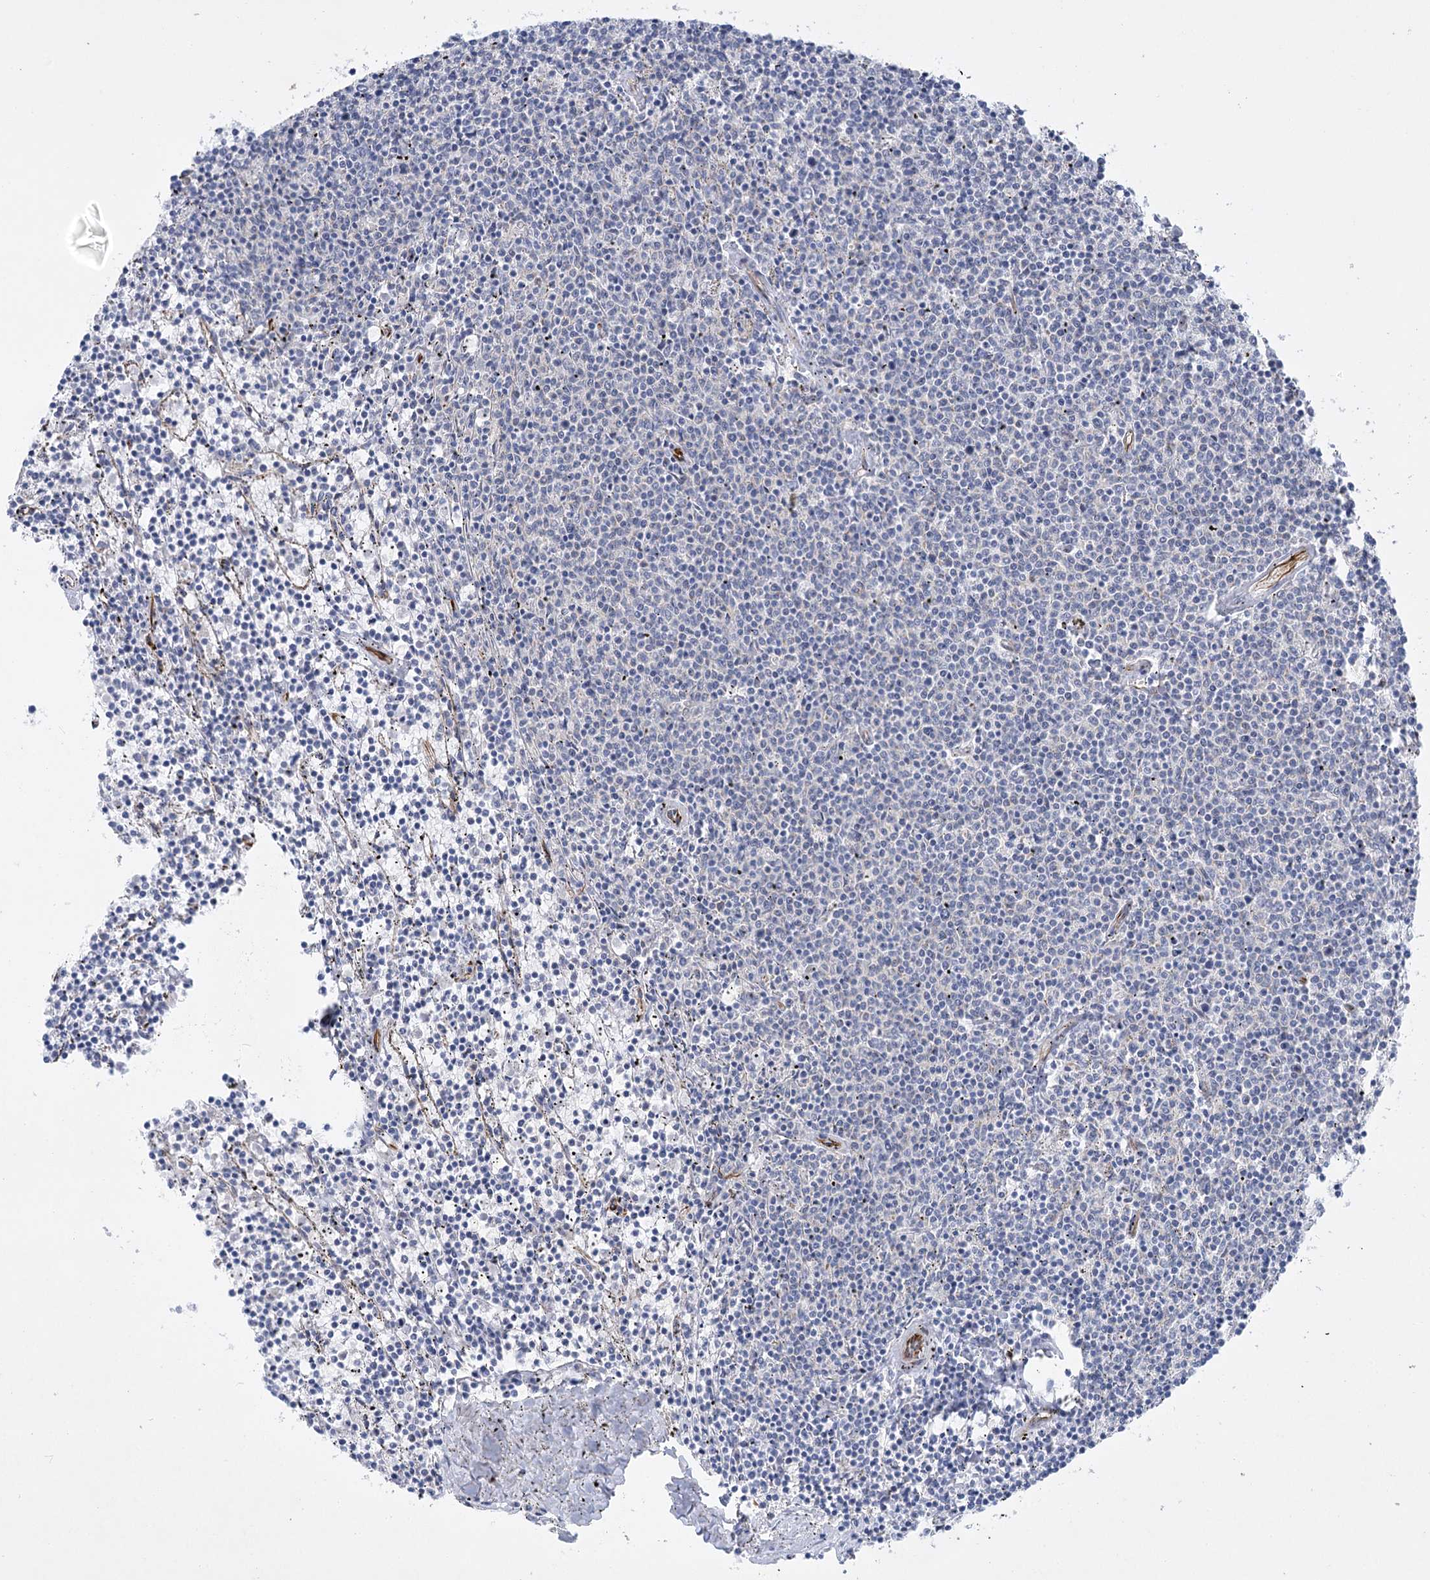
{"staining": {"intensity": "negative", "quantity": "none", "location": "none"}, "tissue": "lymphoma", "cell_type": "Tumor cells", "image_type": "cancer", "snomed": [{"axis": "morphology", "description": "Malignant lymphoma, non-Hodgkin's type, Low grade"}, {"axis": "topography", "description": "Spleen"}], "caption": "High power microscopy micrograph of an IHC micrograph of low-grade malignant lymphoma, non-Hodgkin's type, revealing no significant expression in tumor cells.", "gene": "DHTKD1", "patient": {"sex": "female", "age": 50}}